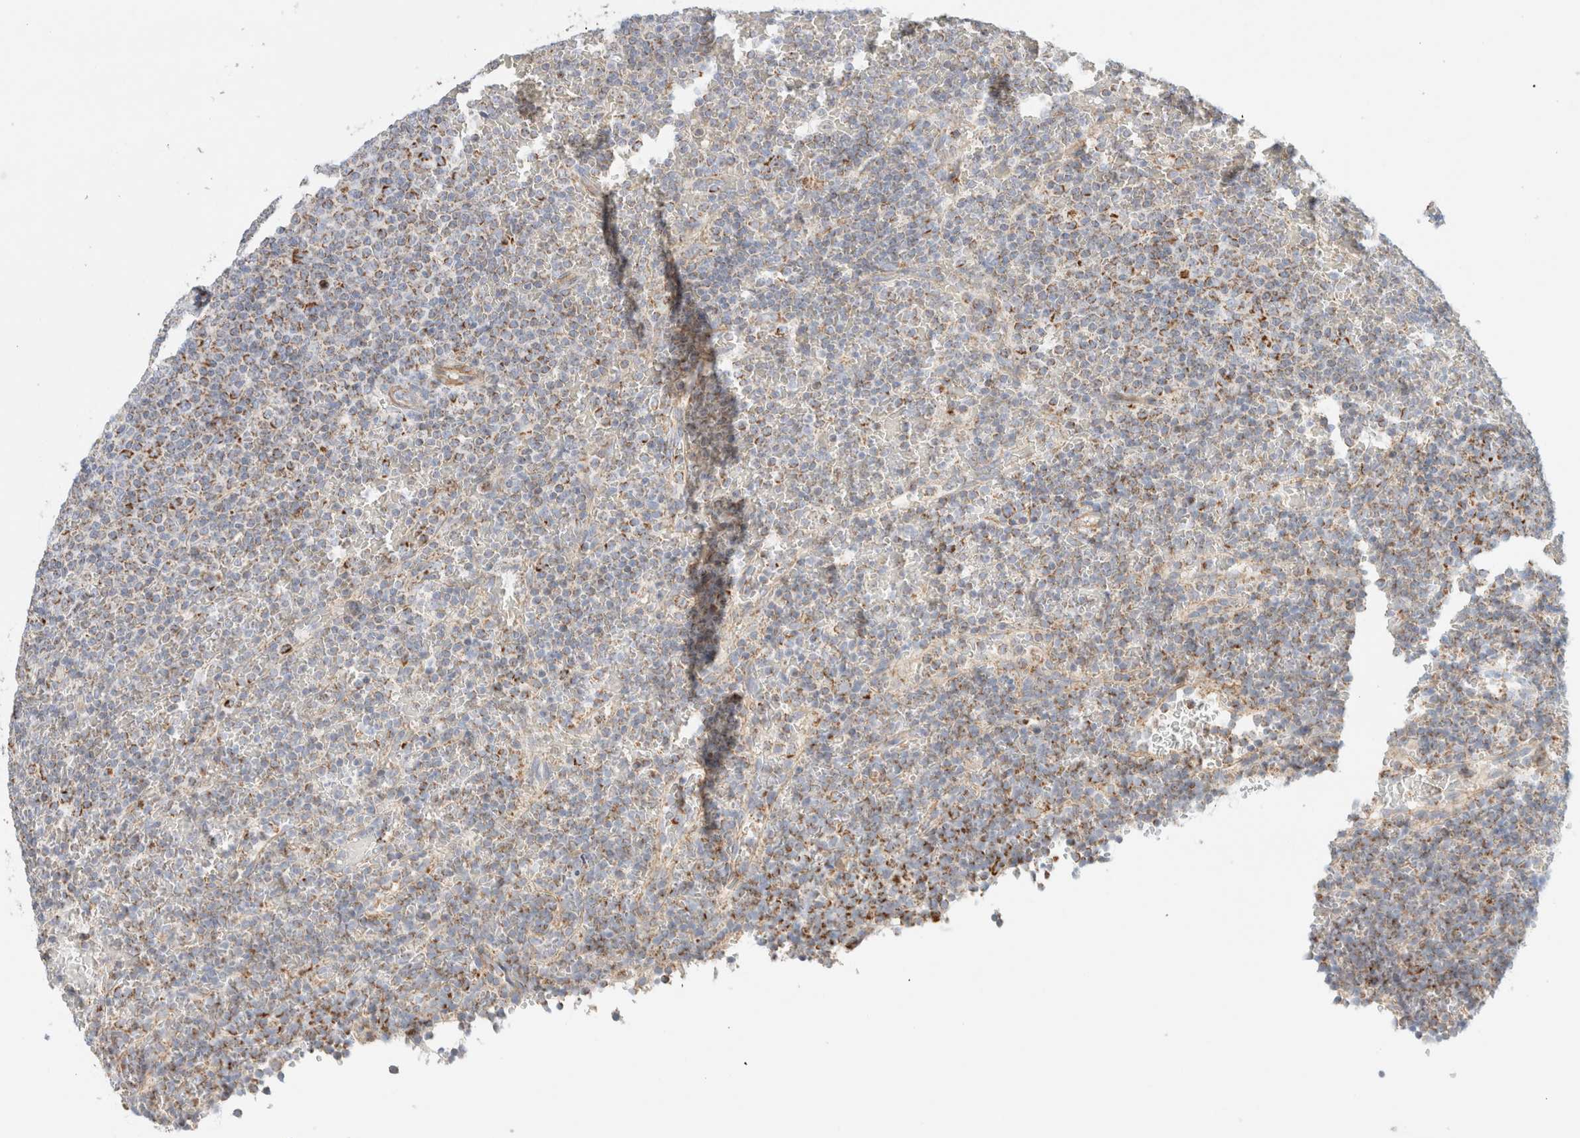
{"staining": {"intensity": "moderate", "quantity": "25%-75%", "location": "cytoplasmic/membranous"}, "tissue": "lymphoma", "cell_type": "Tumor cells", "image_type": "cancer", "snomed": [{"axis": "morphology", "description": "Malignant lymphoma, non-Hodgkin's type, Low grade"}, {"axis": "topography", "description": "Spleen"}], "caption": "A brown stain labels moderate cytoplasmic/membranous staining of a protein in human malignant lymphoma, non-Hodgkin's type (low-grade) tumor cells.", "gene": "MRM3", "patient": {"sex": "female", "age": 77}}